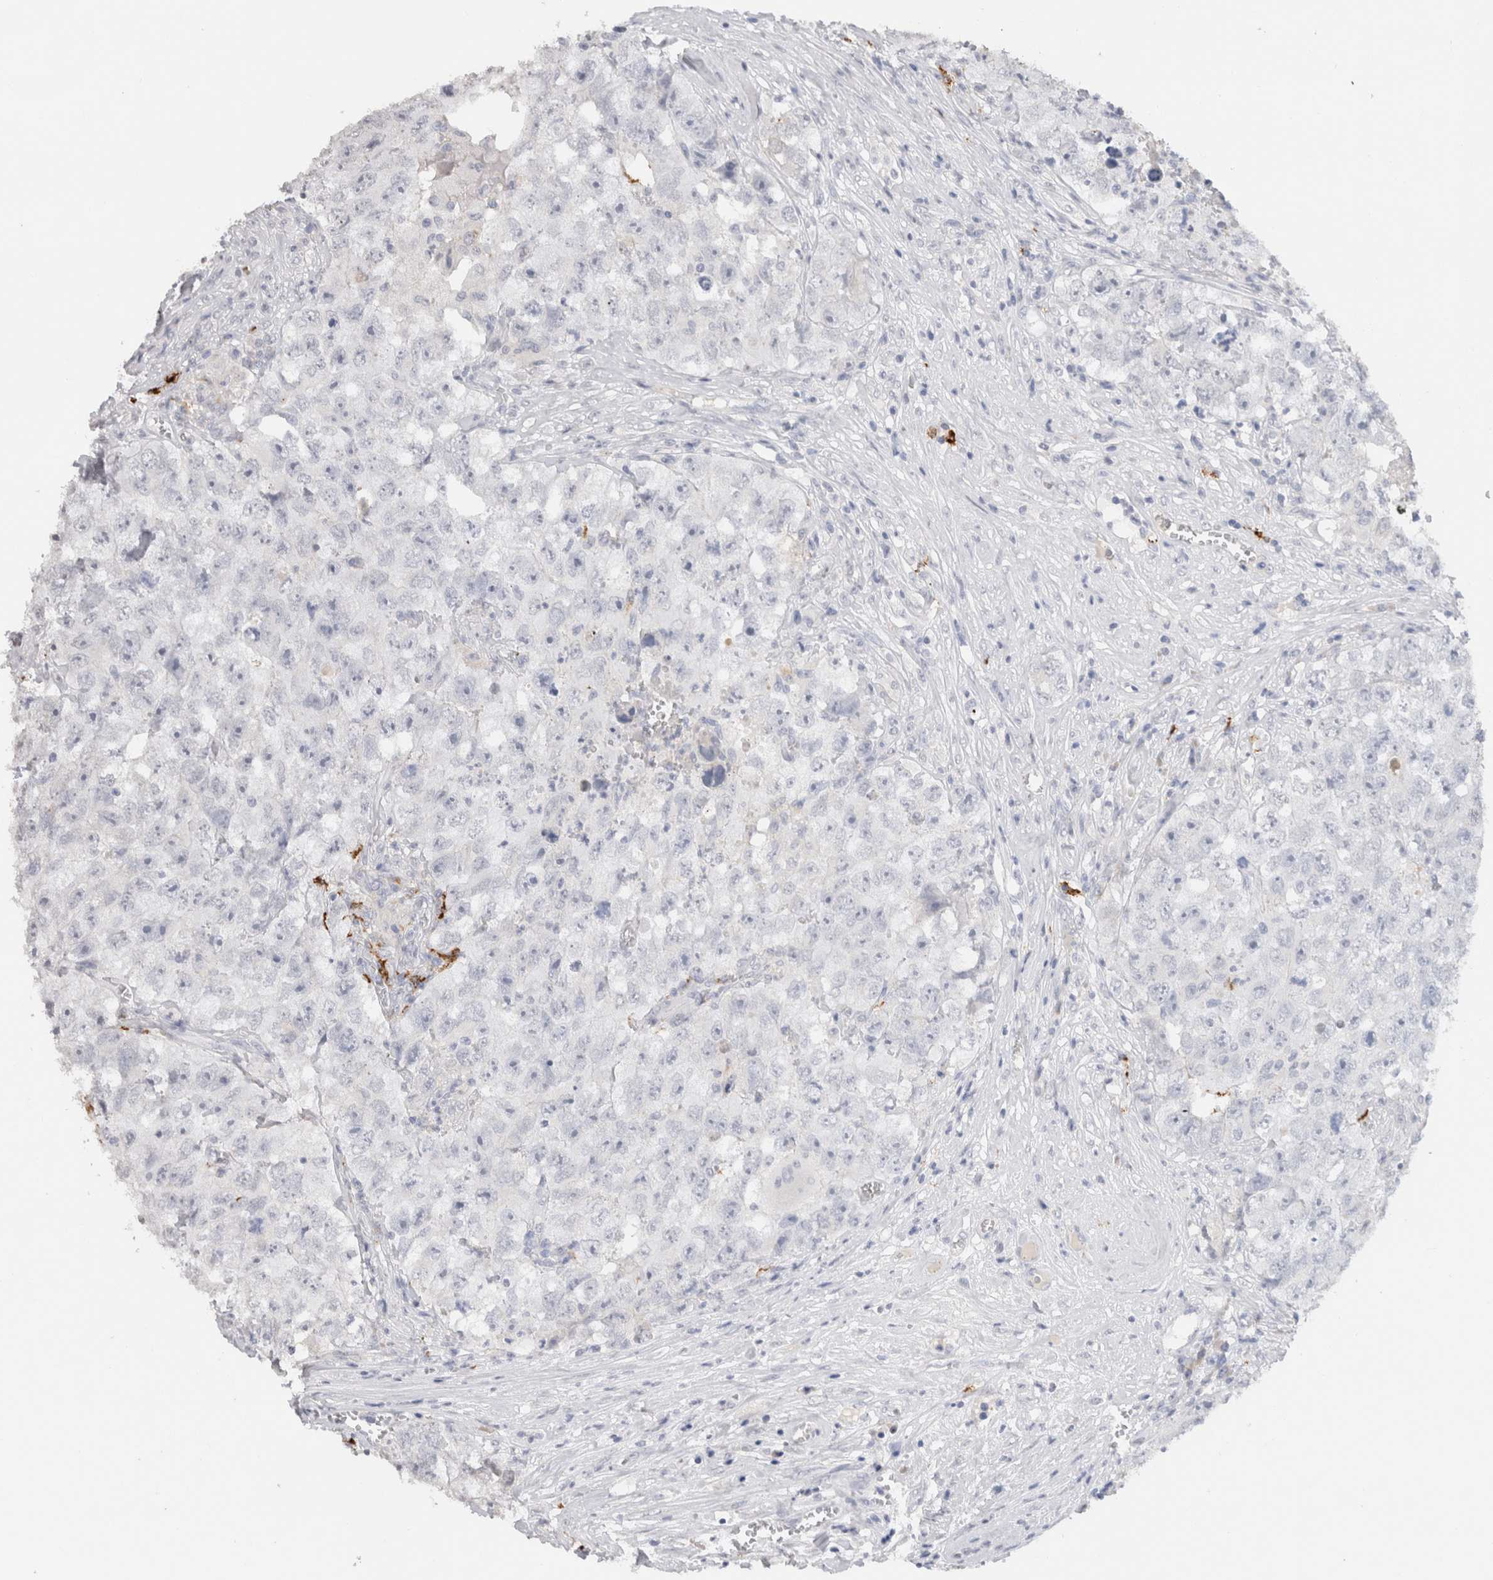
{"staining": {"intensity": "negative", "quantity": "none", "location": "none"}, "tissue": "testis cancer", "cell_type": "Tumor cells", "image_type": "cancer", "snomed": [{"axis": "morphology", "description": "Seminoma, NOS"}, {"axis": "morphology", "description": "Carcinoma, Embryonal, NOS"}, {"axis": "topography", "description": "Testis"}], "caption": "Histopathology image shows no protein staining in tumor cells of embryonal carcinoma (testis) tissue. (DAB (3,3'-diaminobenzidine) IHC, high magnification).", "gene": "LAMP3", "patient": {"sex": "male", "age": 43}}